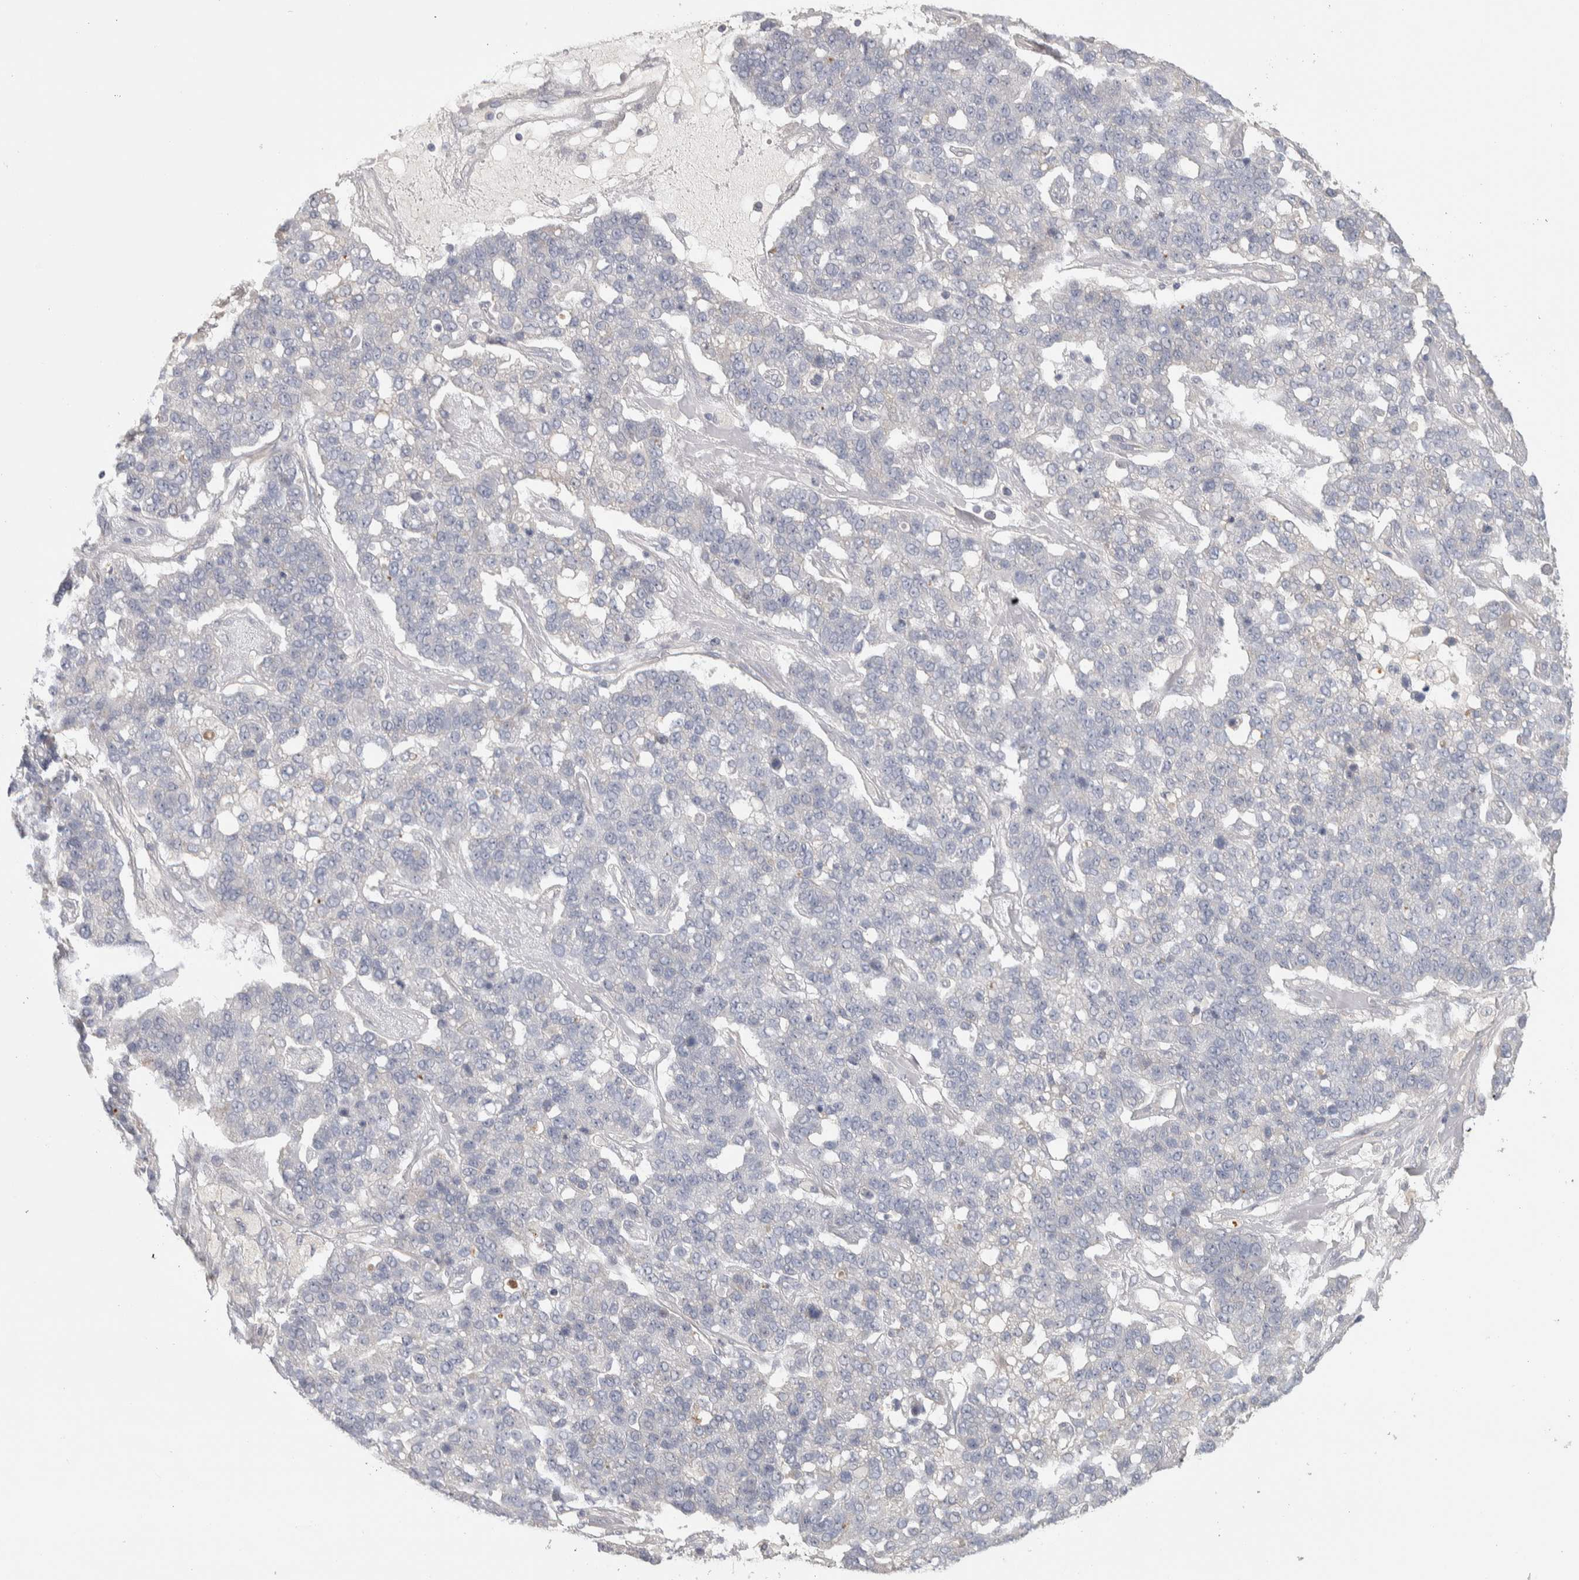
{"staining": {"intensity": "negative", "quantity": "none", "location": "none"}, "tissue": "pancreatic cancer", "cell_type": "Tumor cells", "image_type": "cancer", "snomed": [{"axis": "morphology", "description": "Adenocarcinoma, NOS"}, {"axis": "topography", "description": "Pancreas"}], "caption": "This is a micrograph of immunohistochemistry staining of pancreatic cancer (adenocarcinoma), which shows no staining in tumor cells.", "gene": "DCXR", "patient": {"sex": "female", "age": 61}}